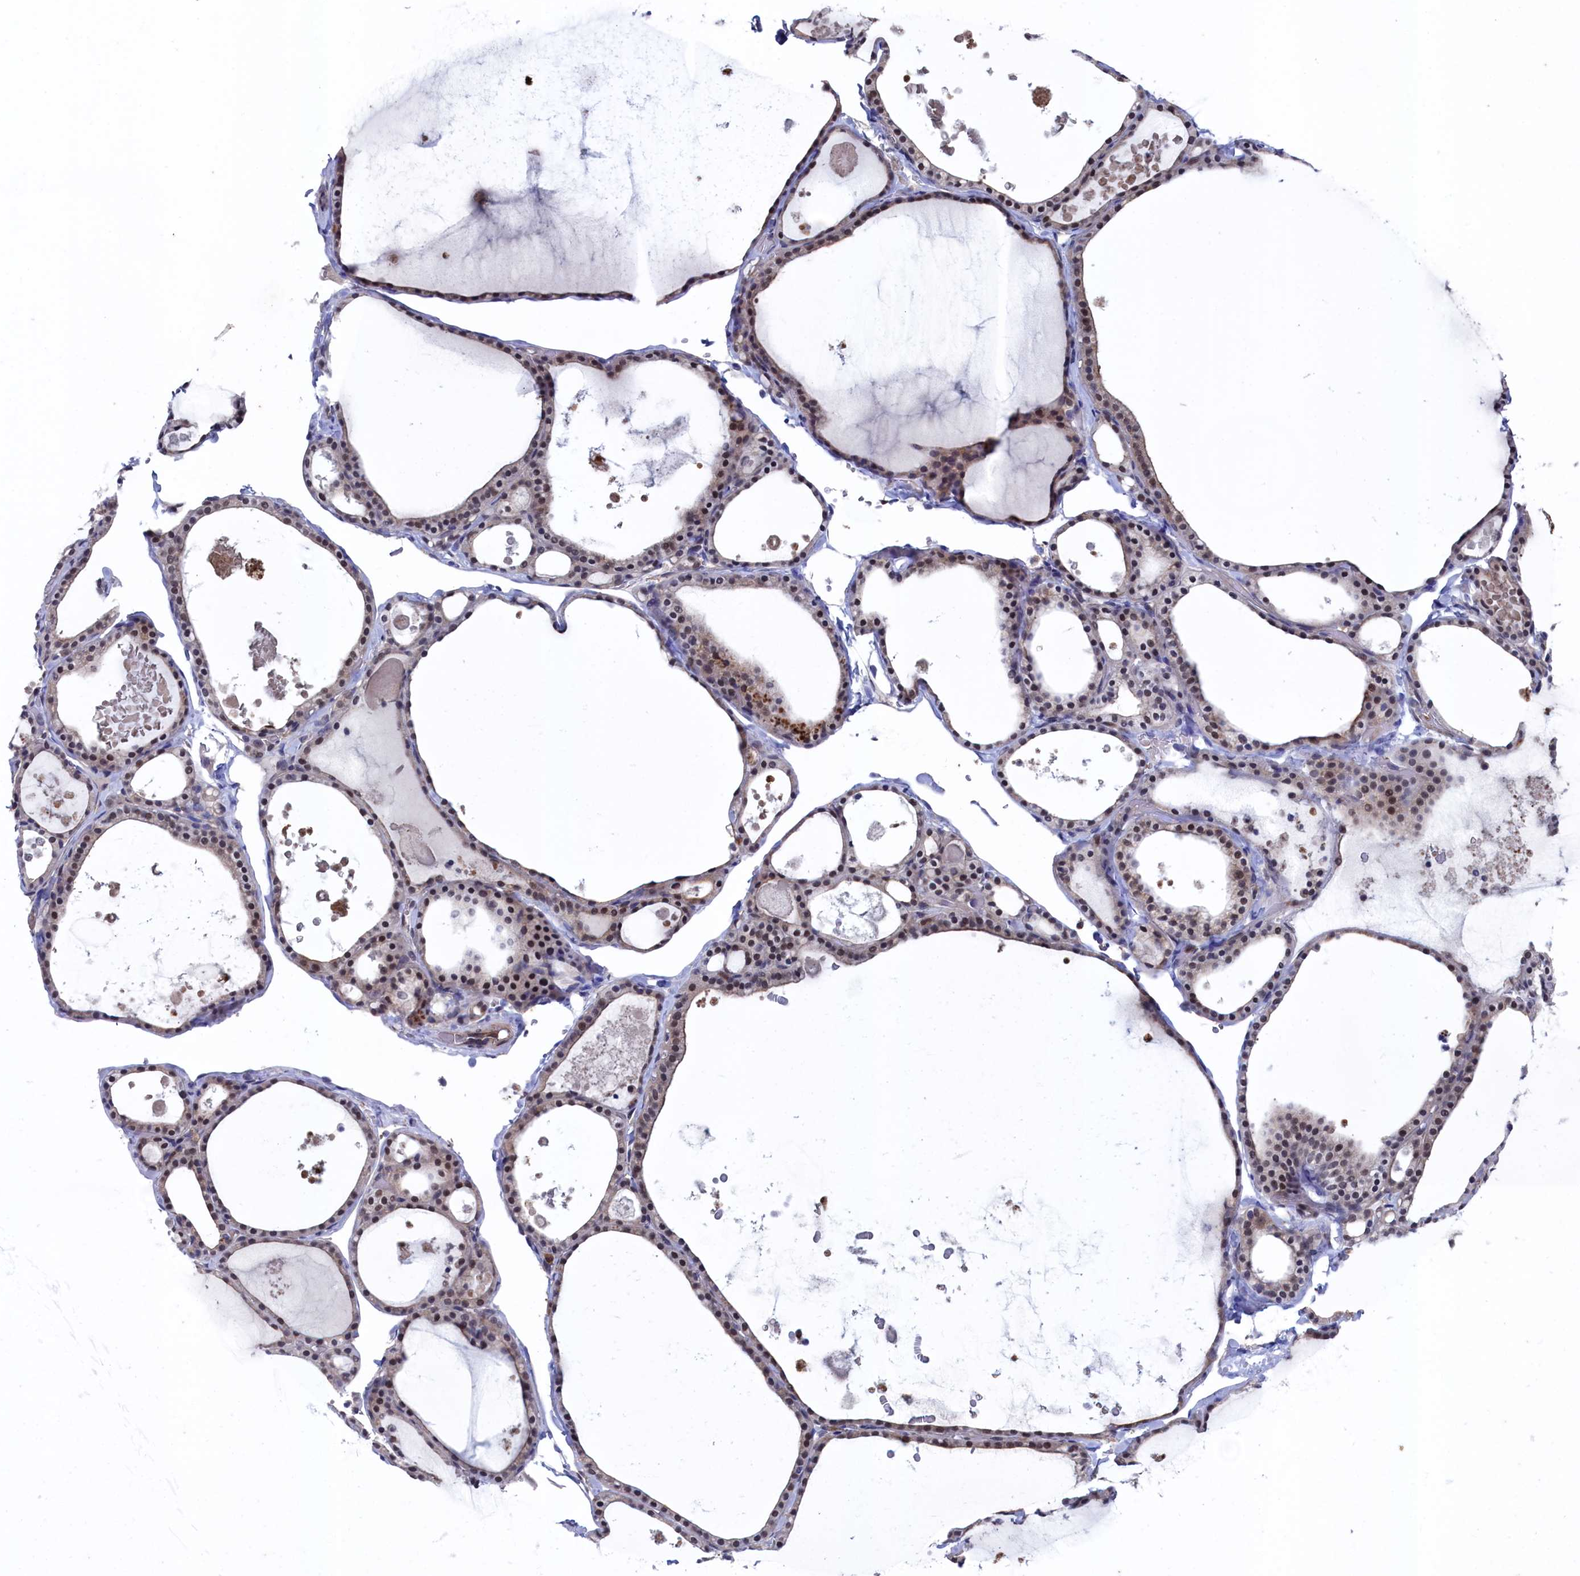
{"staining": {"intensity": "moderate", "quantity": "25%-75%", "location": "cytoplasmic/membranous,nuclear"}, "tissue": "thyroid gland", "cell_type": "Glandular cells", "image_type": "normal", "snomed": [{"axis": "morphology", "description": "Normal tissue, NOS"}, {"axis": "topography", "description": "Thyroid gland"}], "caption": "There is medium levels of moderate cytoplasmic/membranous,nuclear positivity in glandular cells of benign thyroid gland, as demonstrated by immunohistochemical staining (brown color).", "gene": "RNH1", "patient": {"sex": "male", "age": 56}}